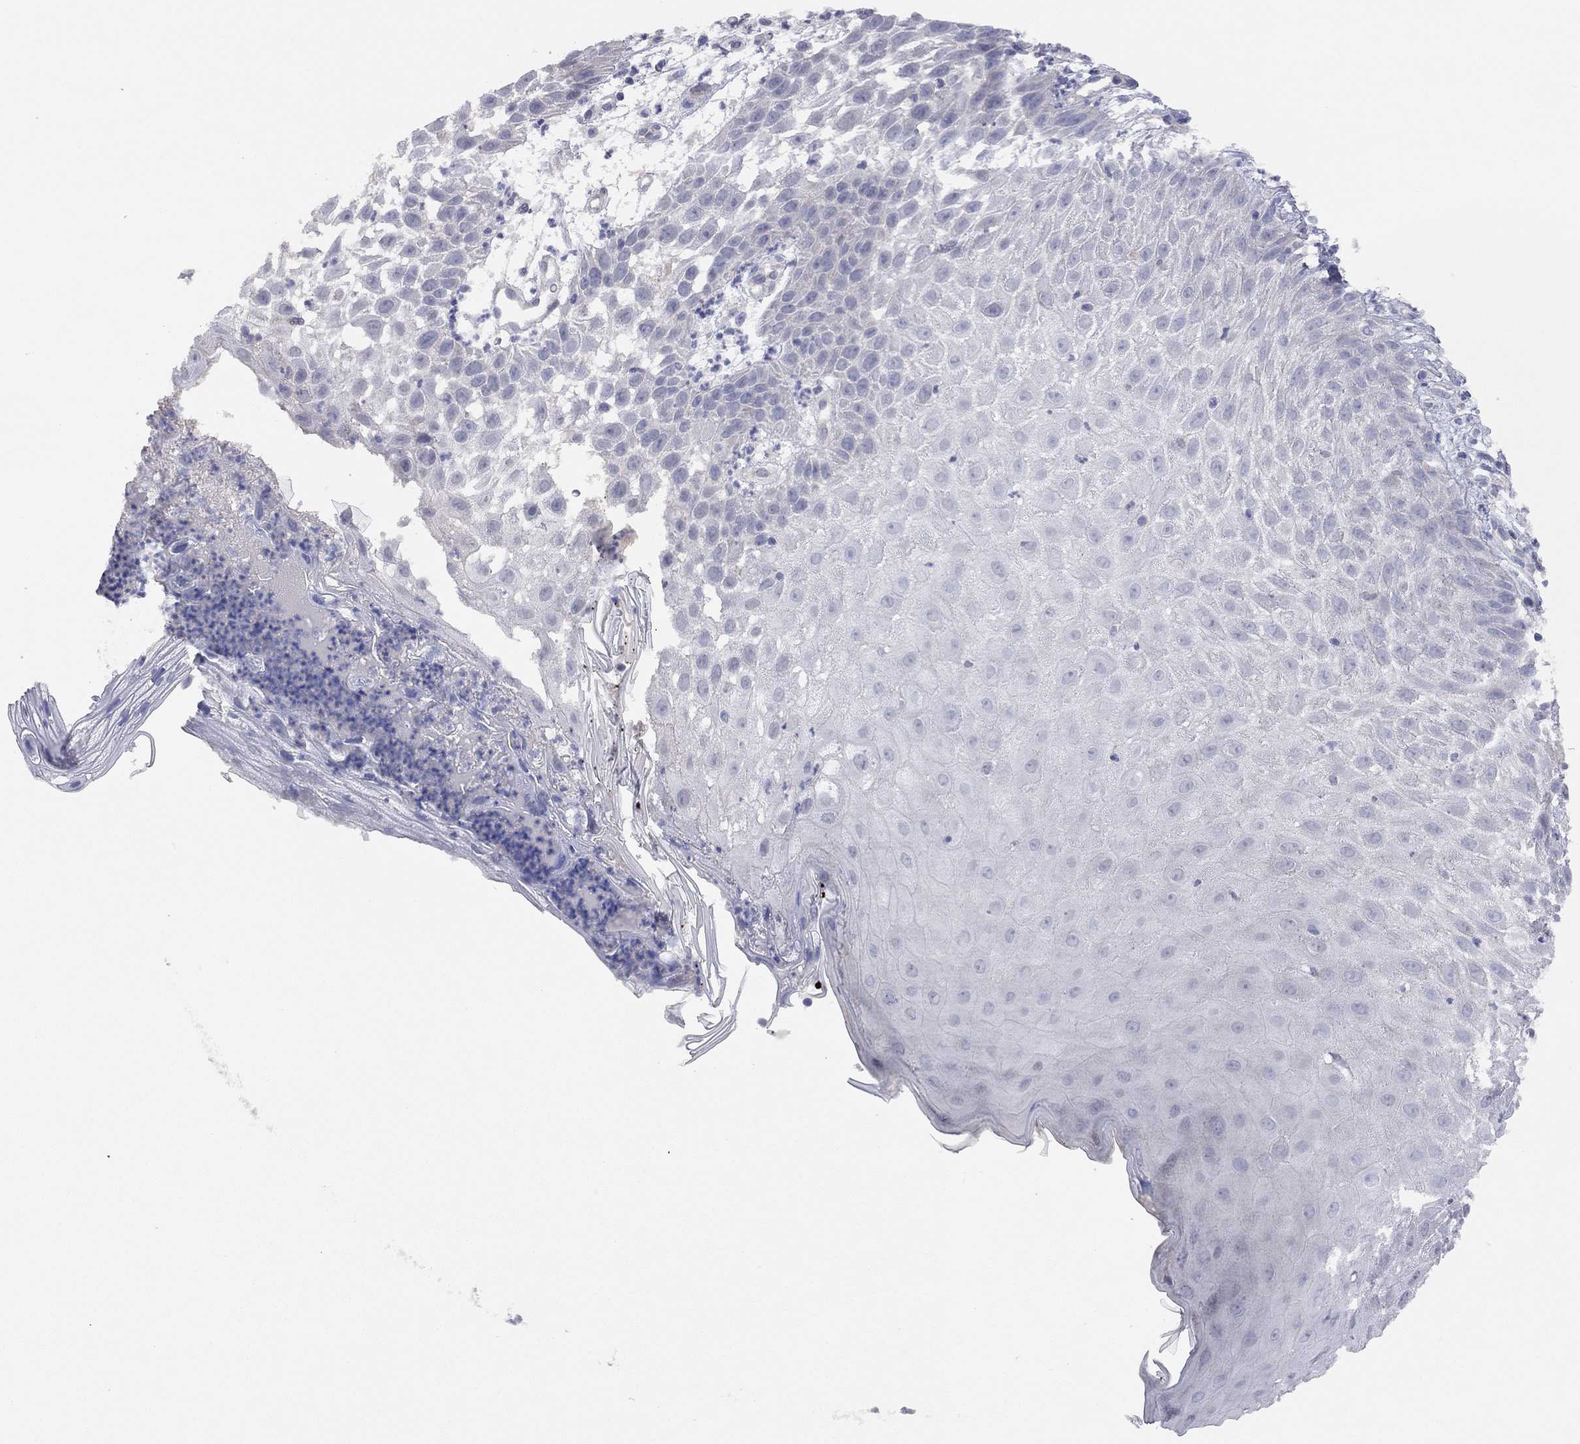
{"staining": {"intensity": "negative", "quantity": "none", "location": "none"}, "tissue": "skin cancer", "cell_type": "Tumor cells", "image_type": "cancer", "snomed": [{"axis": "morphology", "description": "Normal tissue, NOS"}, {"axis": "morphology", "description": "Squamous cell carcinoma, NOS"}, {"axis": "topography", "description": "Skin"}], "caption": "This is an immunohistochemistry (IHC) micrograph of human skin cancer. There is no positivity in tumor cells.", "gene": "KCNB1", "patient": {"sex": "male", "age": 79}}